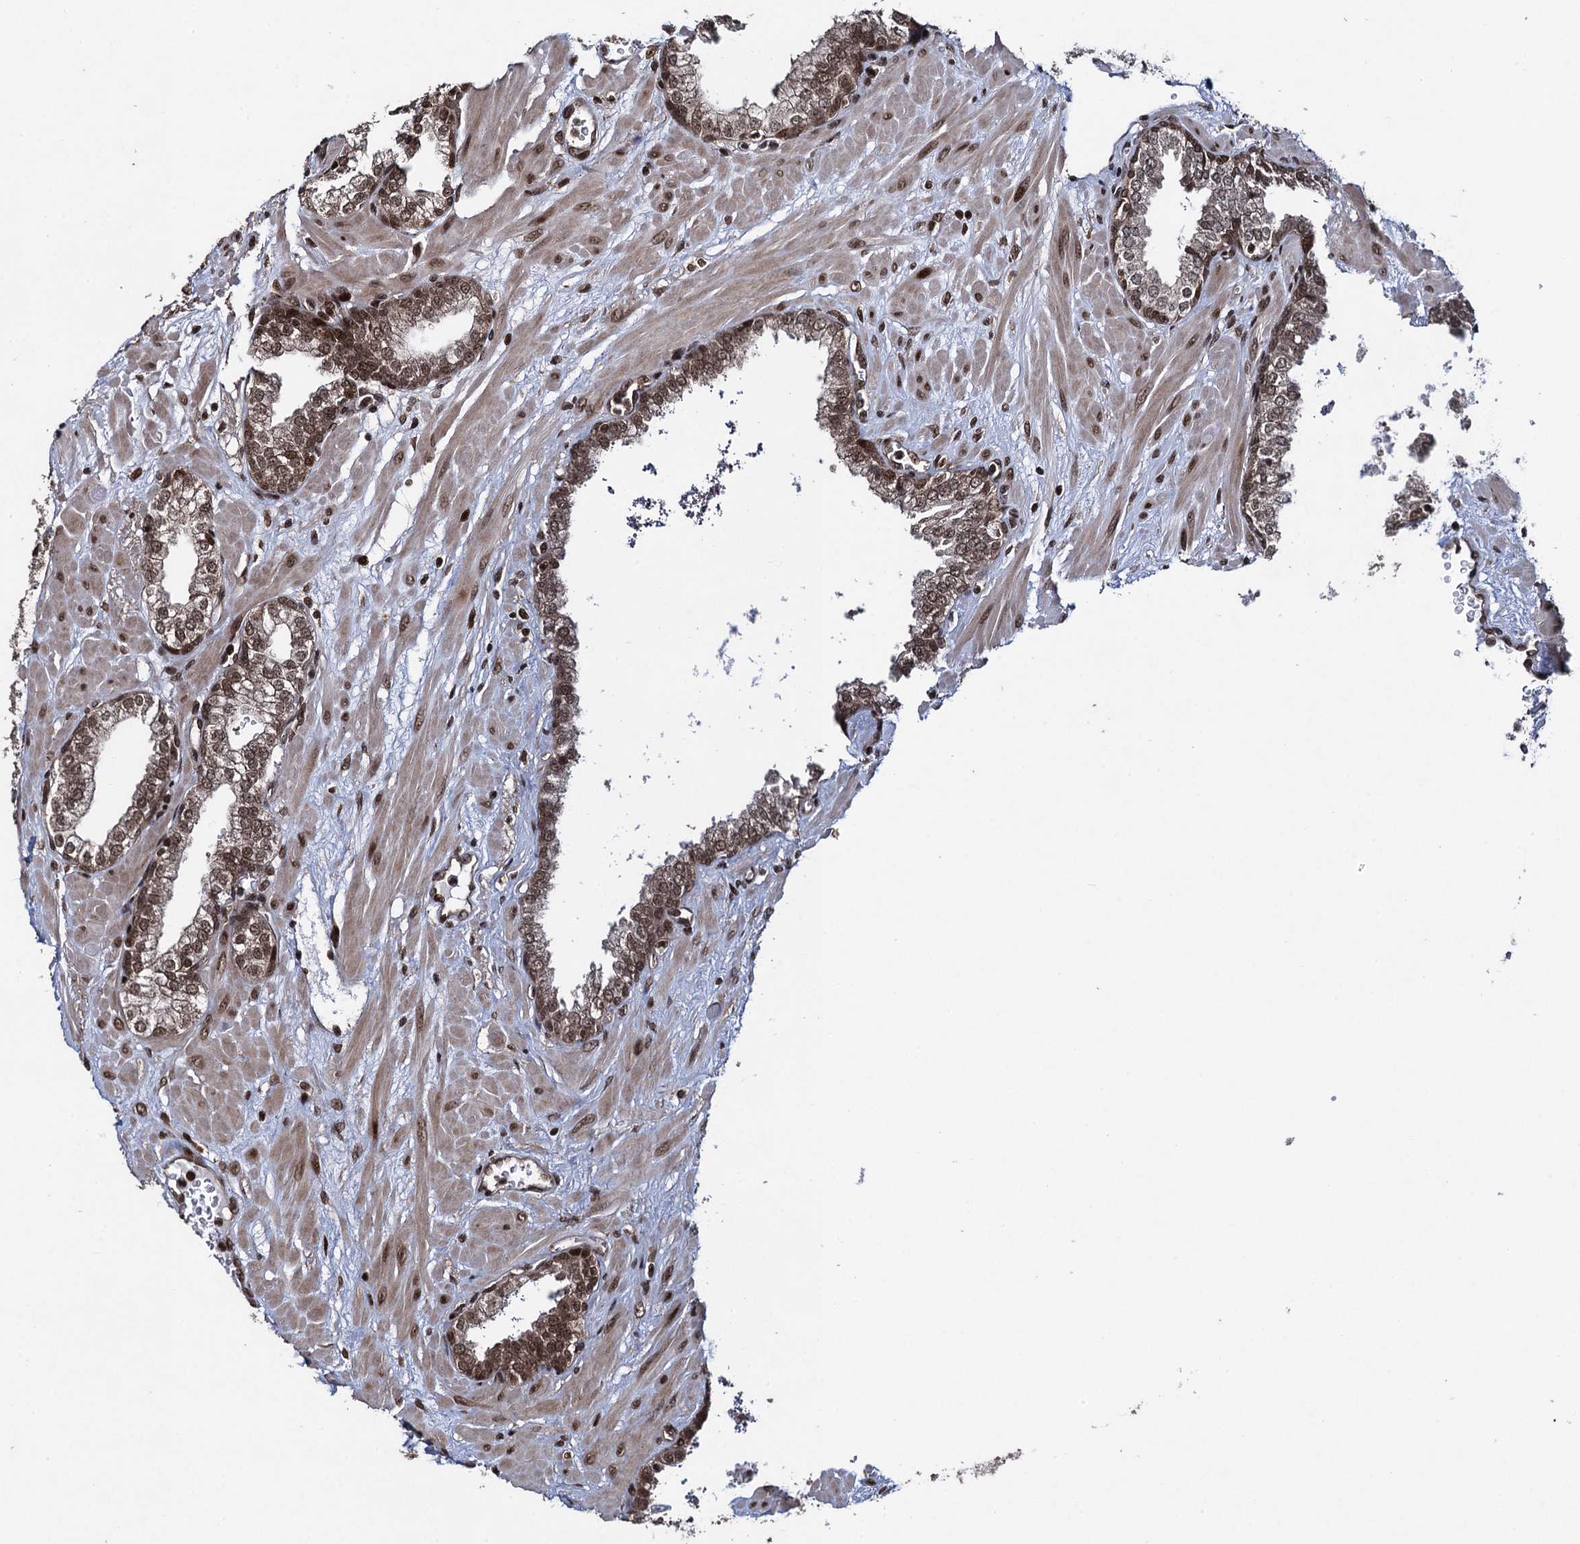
{"staining": {"intensity": "strong", "quantity": ">75%", "location": "cytoplasmic/membranous,nuclear"}, "tissue": "prostate", "cell_type": "Glandular cells", "image_type": "normal", "snomed": [{"axis": "morphology", "description": "Normal tissue, NOS"}, {"axis": "topography", "description": "Prostate"}], "caption": "Immunohistochemical staining of unremarkable human prostate displays strong cytoplasmic/membranous,nuclear protein staining in about >75% of glandular cells.", "gene": "ZNF169", "patient": {"sex": "male", "age": 60}}